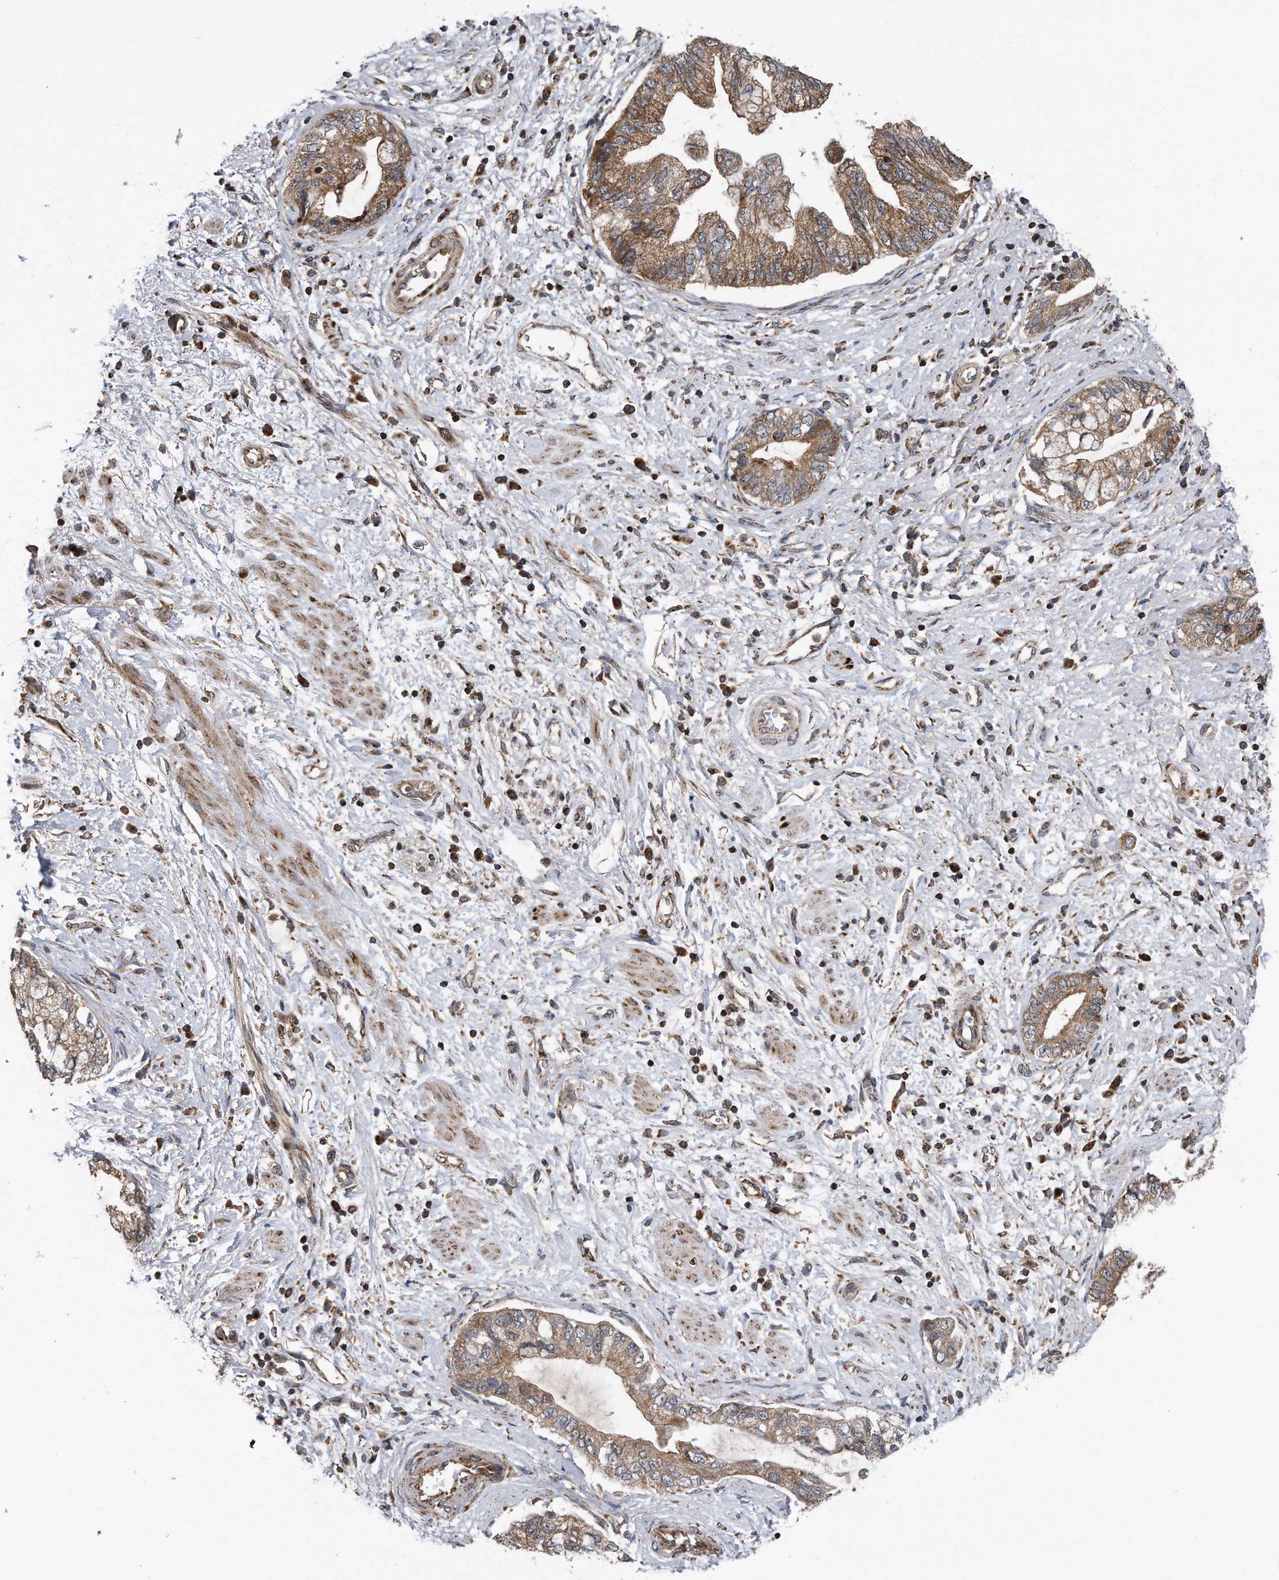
{"staining": {"intensity": "moderate", "quantity": ">75%", "location": "cytoplasmic/membranous"}, "tissue": "pancreatic cancer", "cell_type": "Tumor cells", "image_type": "cancer", "snomed": [{"axis": "morphology", "description": "Adenocarcinoma, NOS"}, {"axis": "topography", "description": "Pancreas"}], "caption": "This image reveals immunohistochemistry staining of human adenocarcinoma (pancreatic), with medium moderate cytoplasmic/membranous staining in approximately >75% of tumor cells.", "gene": "ALPK2", "patient": {"sex": "female", "age": 73}}